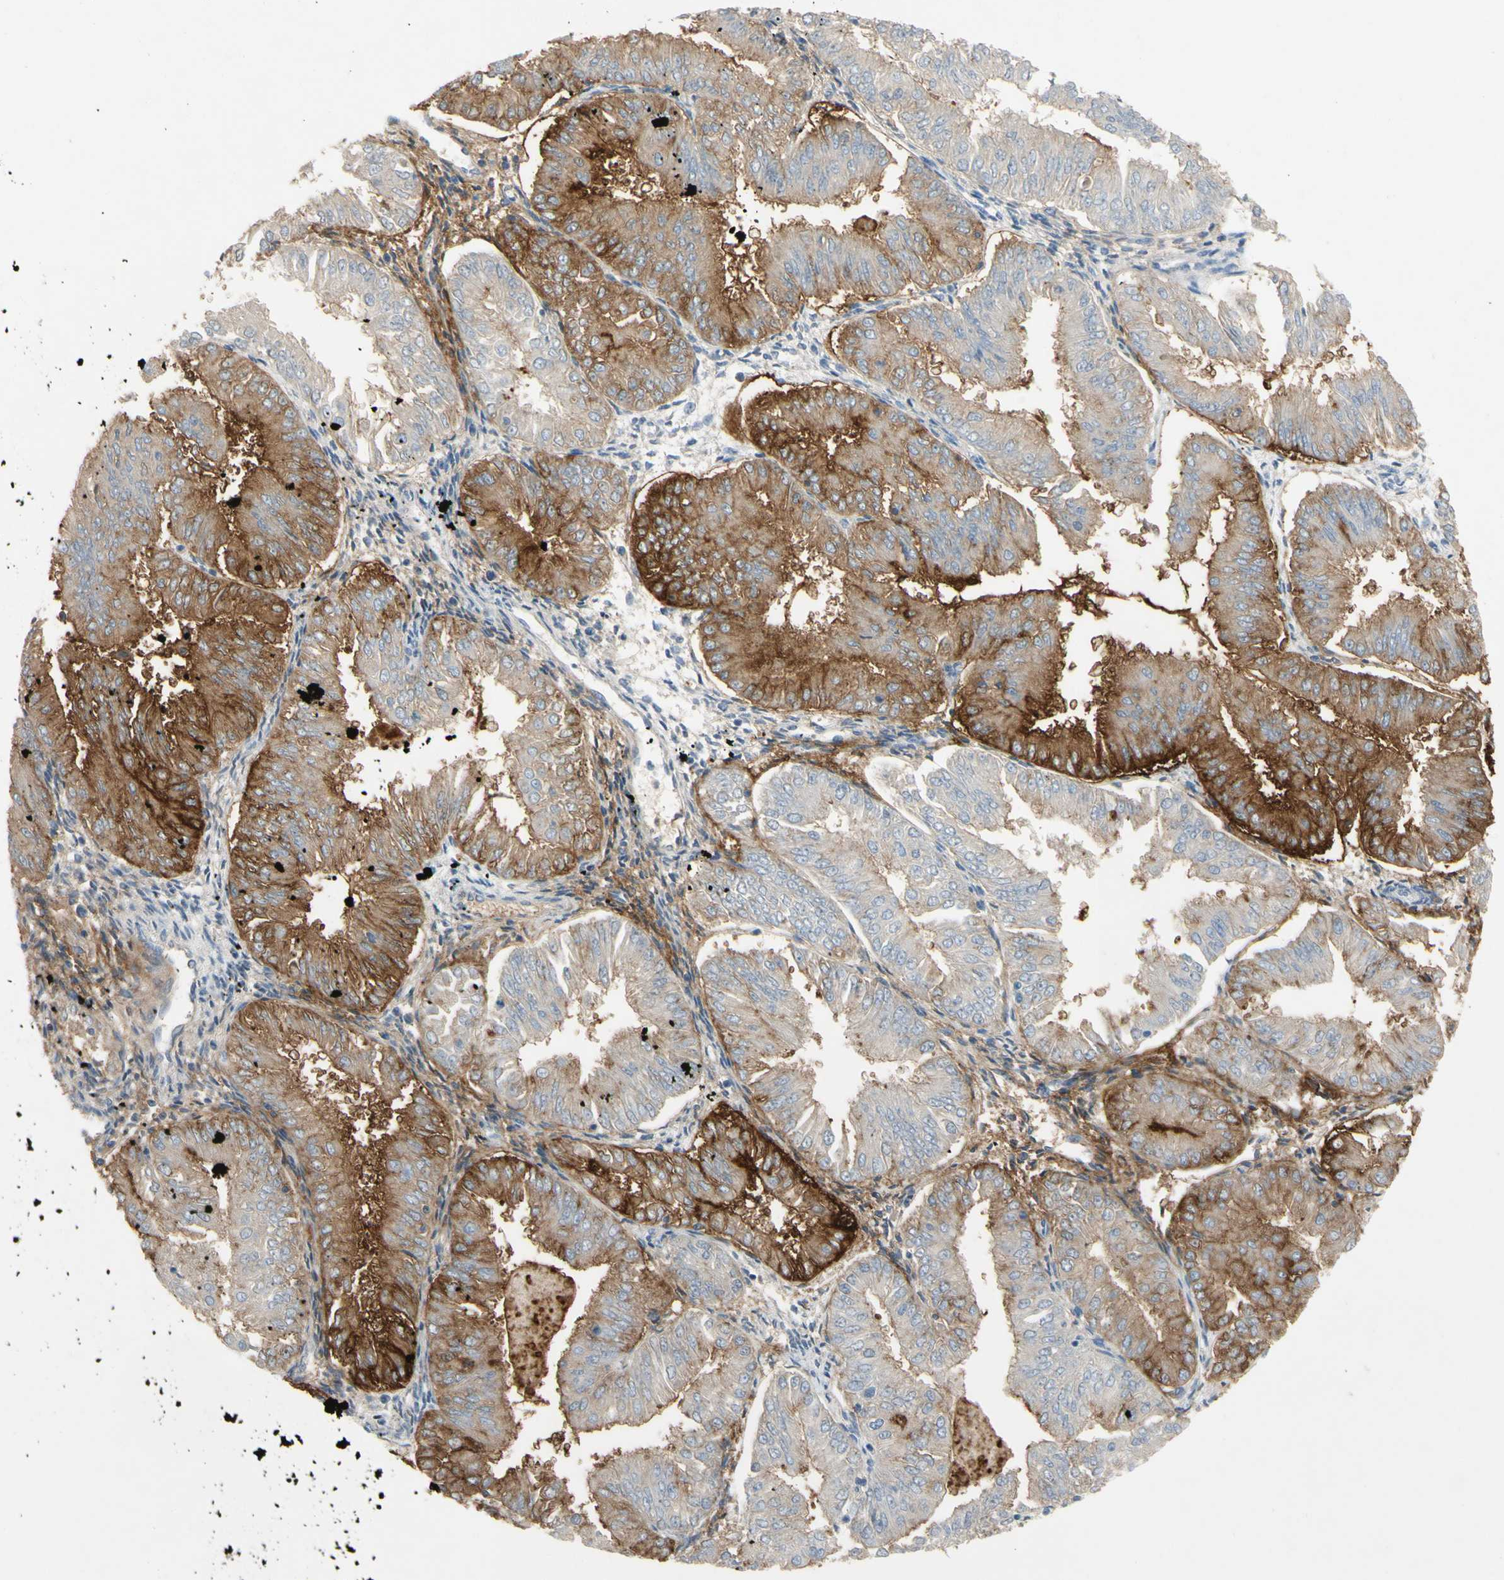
{"staining": {"intensity": "moderate", "quantity": ">75%", "location": "cytoplasmic/membranous"}, "tissue": "endometrial cancer", "cell_type": "Tumor cells", "image_type": "cancer", "snomed": [{"axis": "morphology", "description": "Adenocarcinoma, NOS"}, {"axis": "topography", "description": "Endometrium"}], "caption": "Moderate cytoplasmic/membranous expression is appreciated in about >75% of tumor cells in adenocarcinoma (endometrial). The staining was performed using DAB to visualize the protein expression in brown, while the nuclei were stained in blue with hematoxylin (Magnification: 20x).", "gene": "MUC1", "patient": {"sex": "female", "age": 53}}